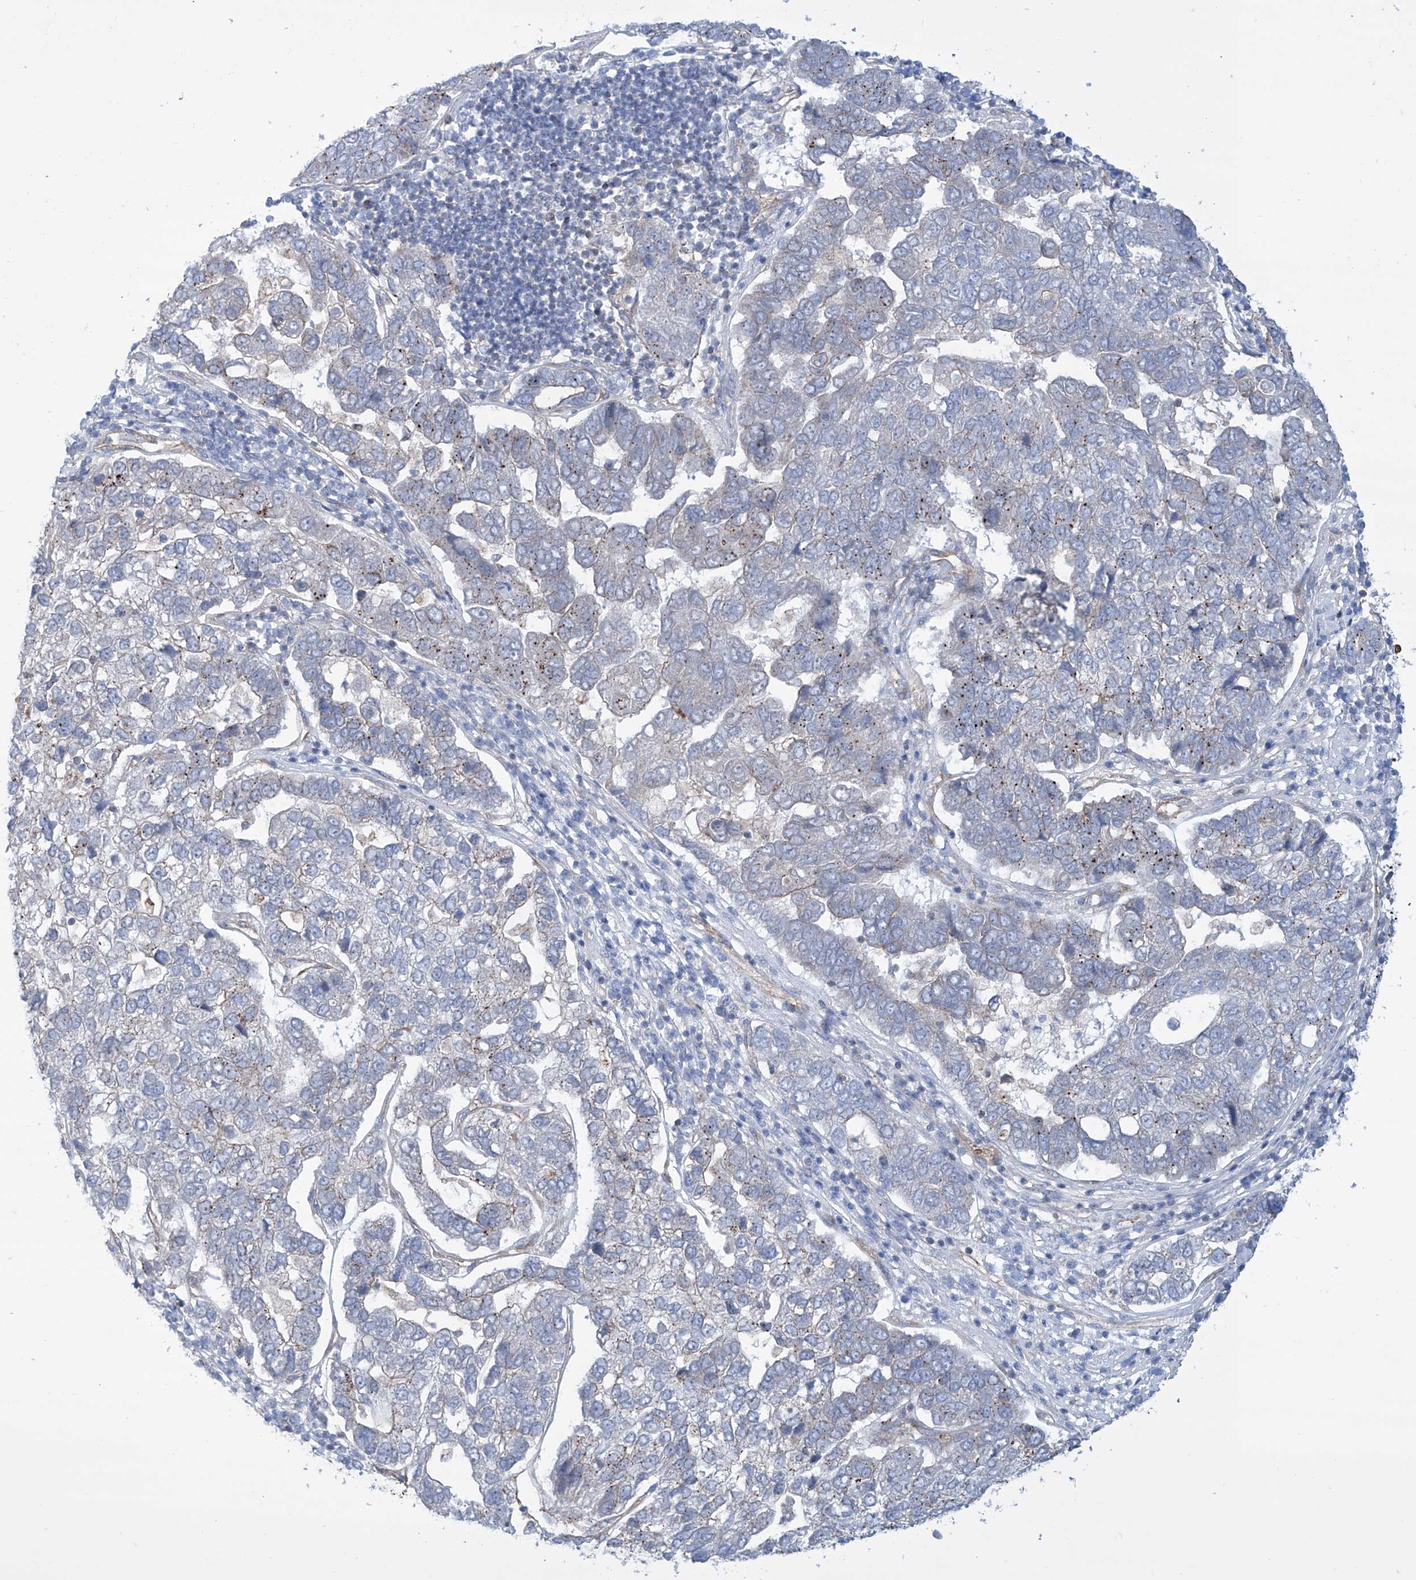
{"staining": {"intensity": "negative", "quantity": "none", "location": "none"}, "tissue": "pancreatic cancer", "cell_type": "Tumor cells", "image_type": "cancer", "snomed": [{"axis": "morphology", "description": "Adenocarcinoma, NOS"}, {"axis": "topography", "description": "Pancreas"}], "caption": "DAB immunohistochemical staining of pancreatic adenocarcinoma demonstrates no significant expression in tumor cells.", "gene": "TMEM209", "patient": {"sex": "female", "age": 61}}